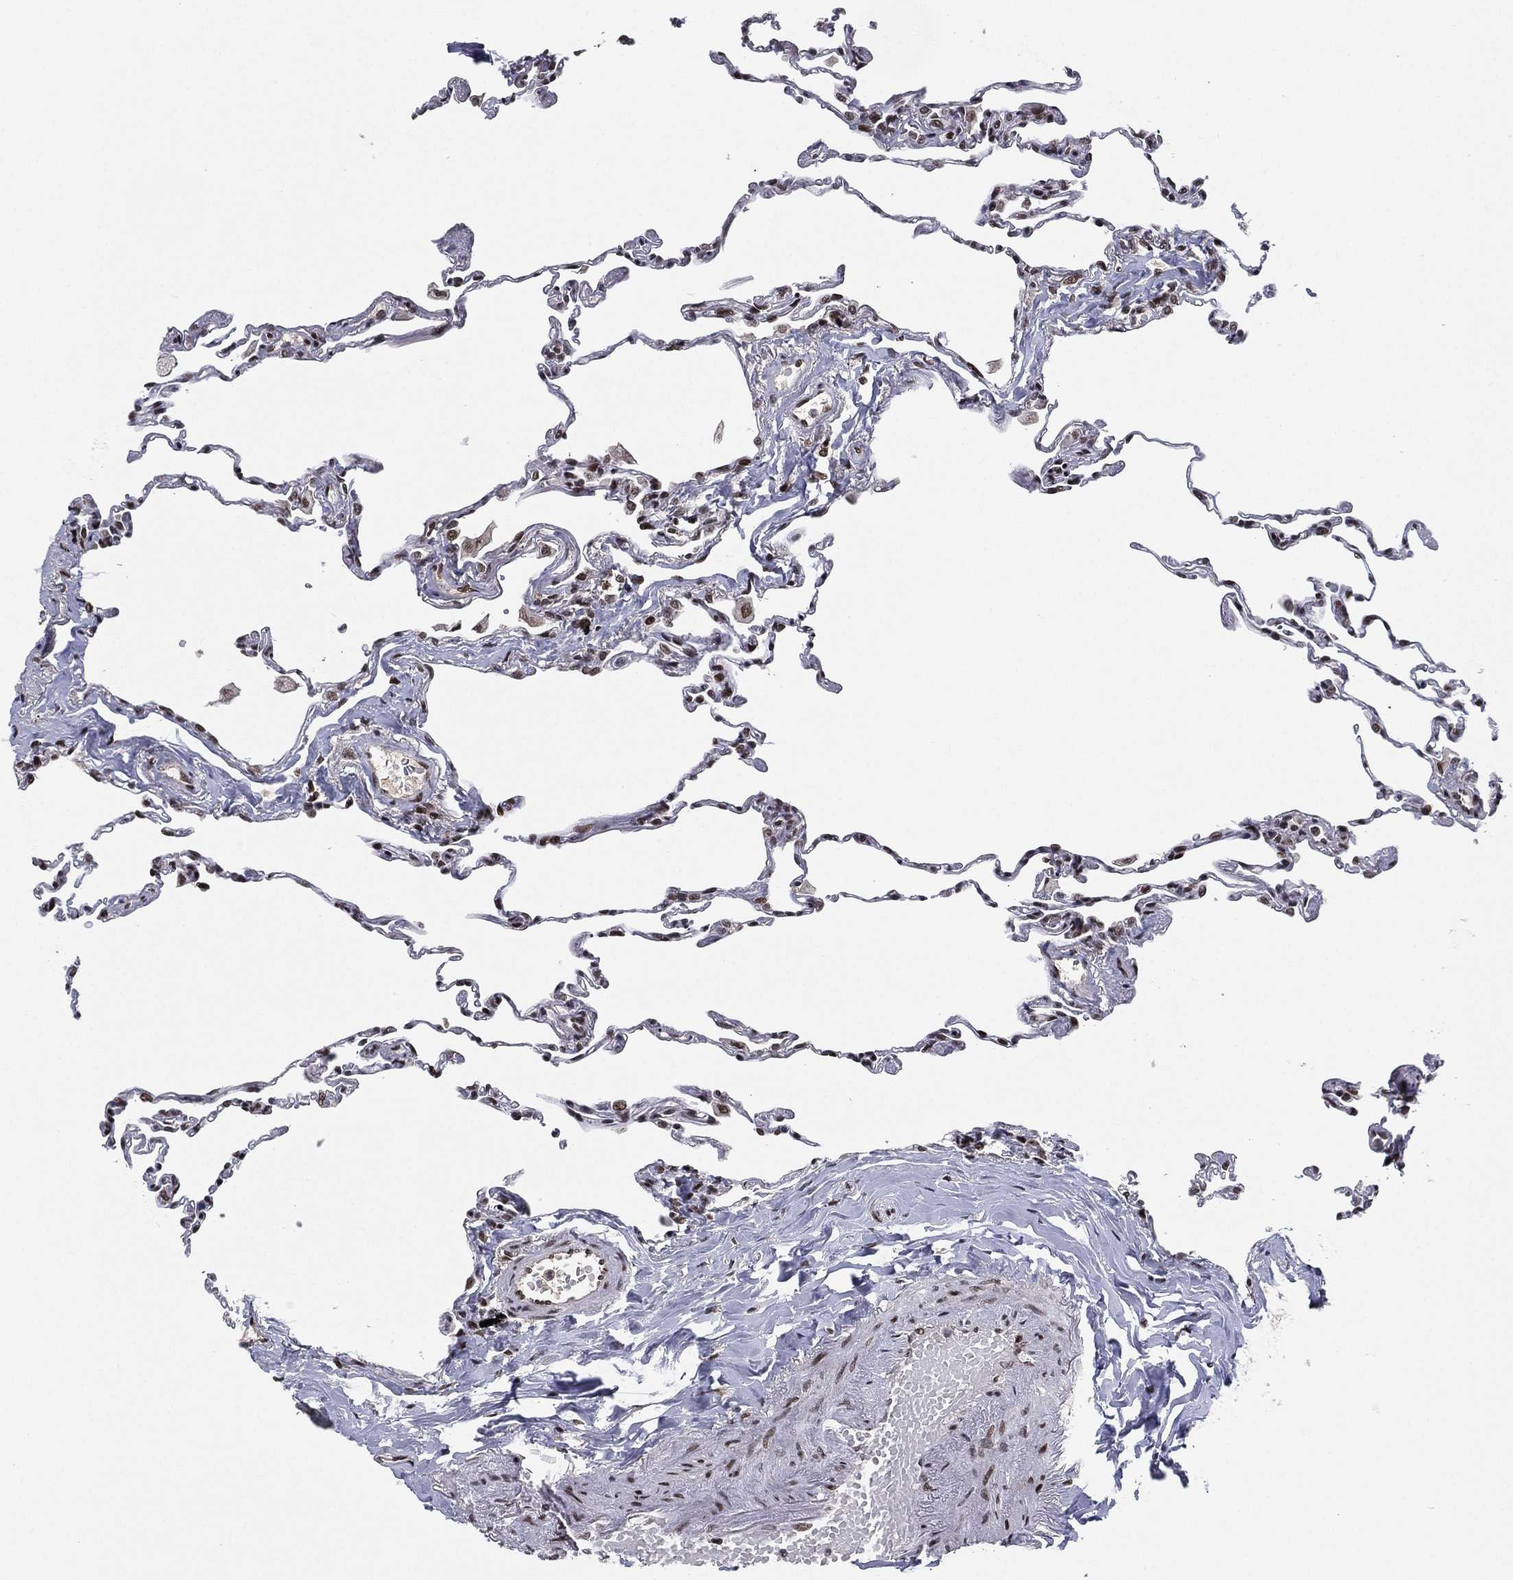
{"staining": {"intensity": "strong", "quantity": "25%-75%", "location": "nuclear"}, "tissue": "lung", "cell_type": "Alveolar cells", "image_type": "normal", "snomed": [{"axis": "morphology", "description": "Normal tissue, NOS"}, {"axis": "topography", "description": "Lung"}], "caption": "A high amount of strong nuclear positivity is identified in about 25%-75% of alveolar cells in benign lung. (DAB IHC with brightfield microscopy, high magnification).", "gene": "RTF1", "patient": {"sex": "female", "age": 57}}